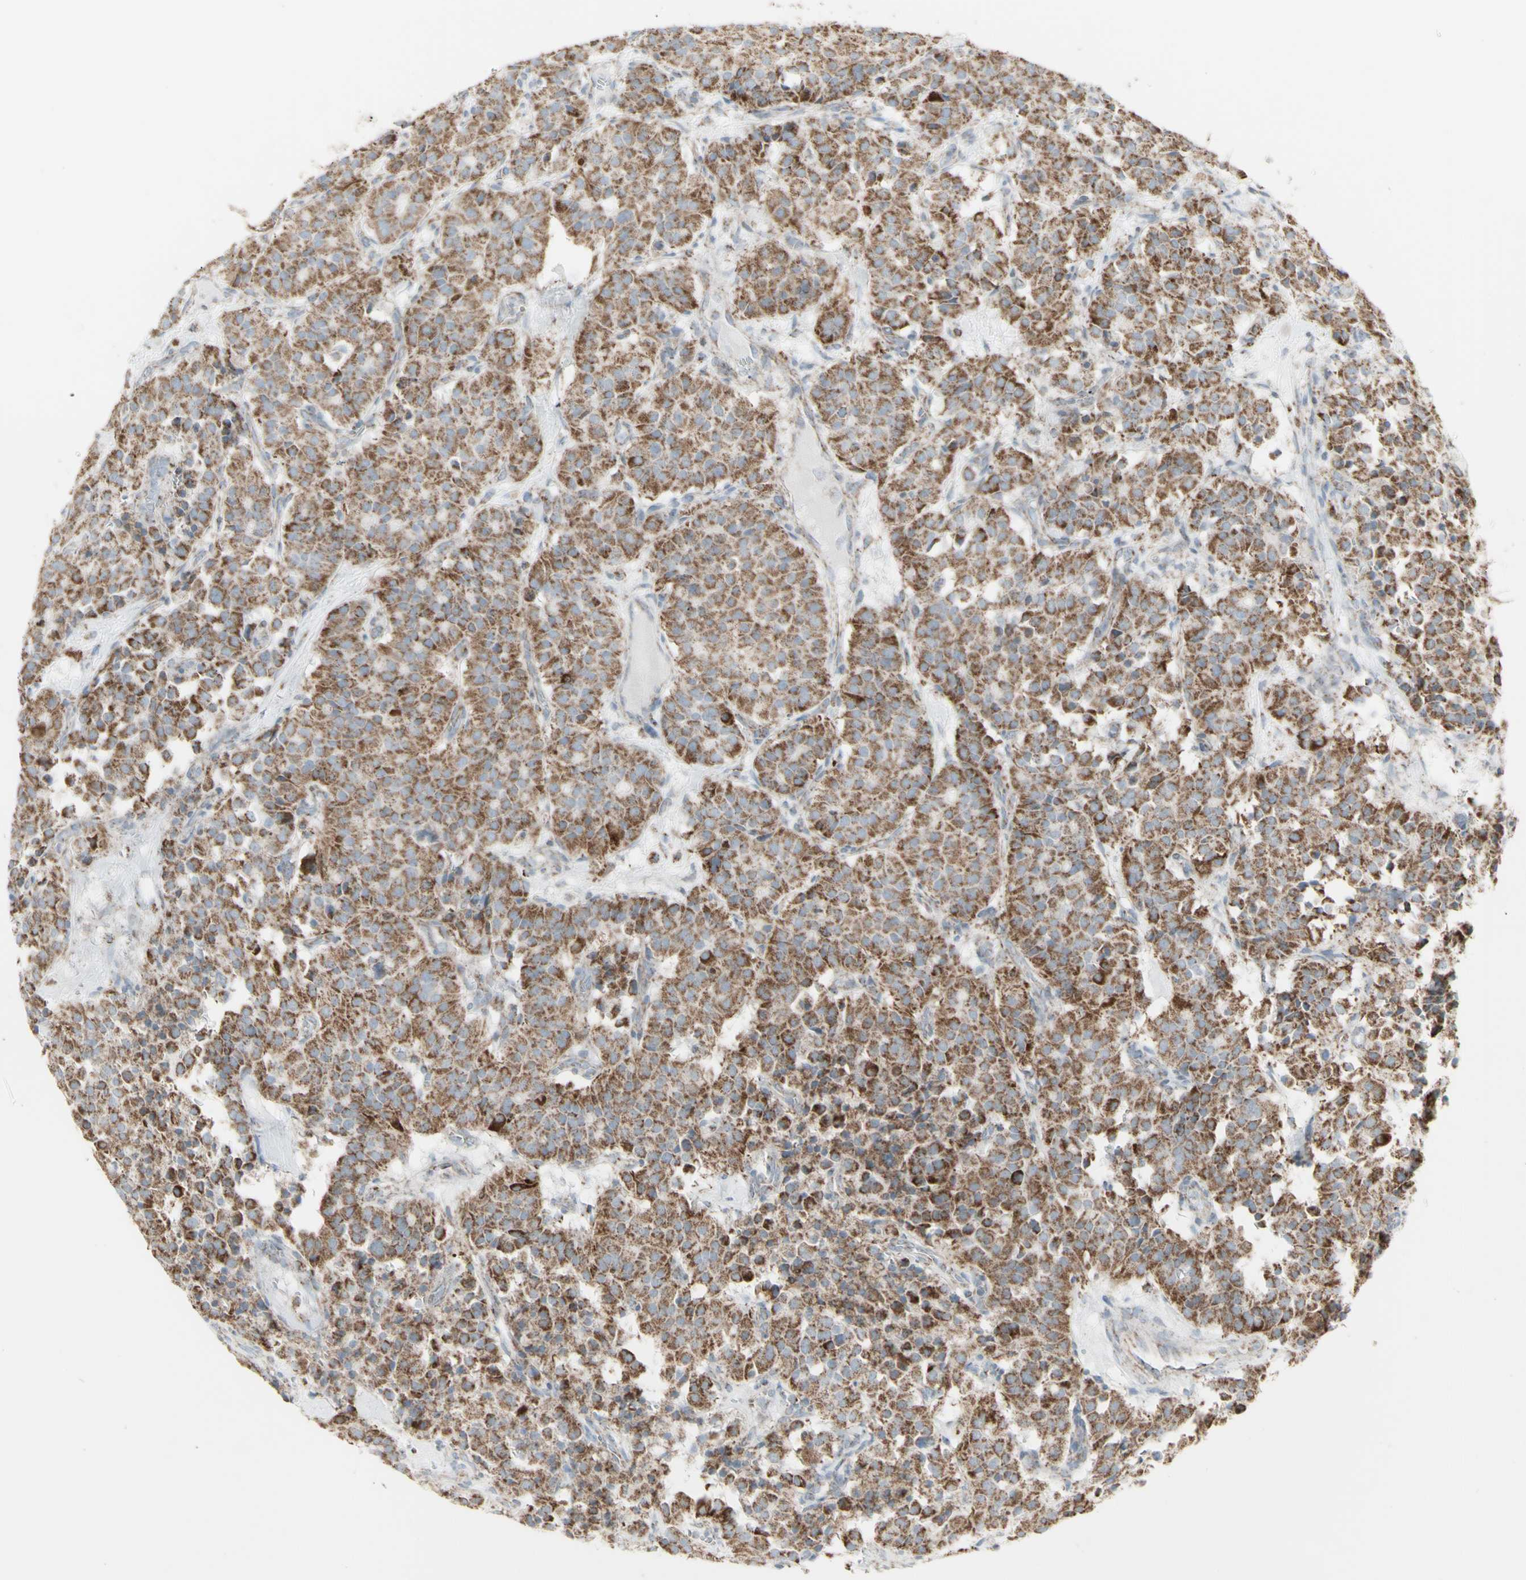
{"staining": {"intensity": "moderate", "quantity": ">75%", "location": "cytoplasmic/membranous"}, "tissue": "carcinoid", "cell_type": "Tumor cells", "image_type": "cancer", "snomed": [{"axis": "morphology", "description": "Carcinoid, malignant, NOS"}, {"axis": "topography", "description": "Lung"}], "caption": "IHC photomicrograph of neoplastic tissue: carcinoid stained using immunohistochemistry reveals medium levels of moderate protein expression localized specifically in the cytoplasmic/membranous of tumor cells, appearing as a cytoplasmic/membranous brown color.", "gene": "PLGRKT", "patient": {"sex": "male", "age": 30}}